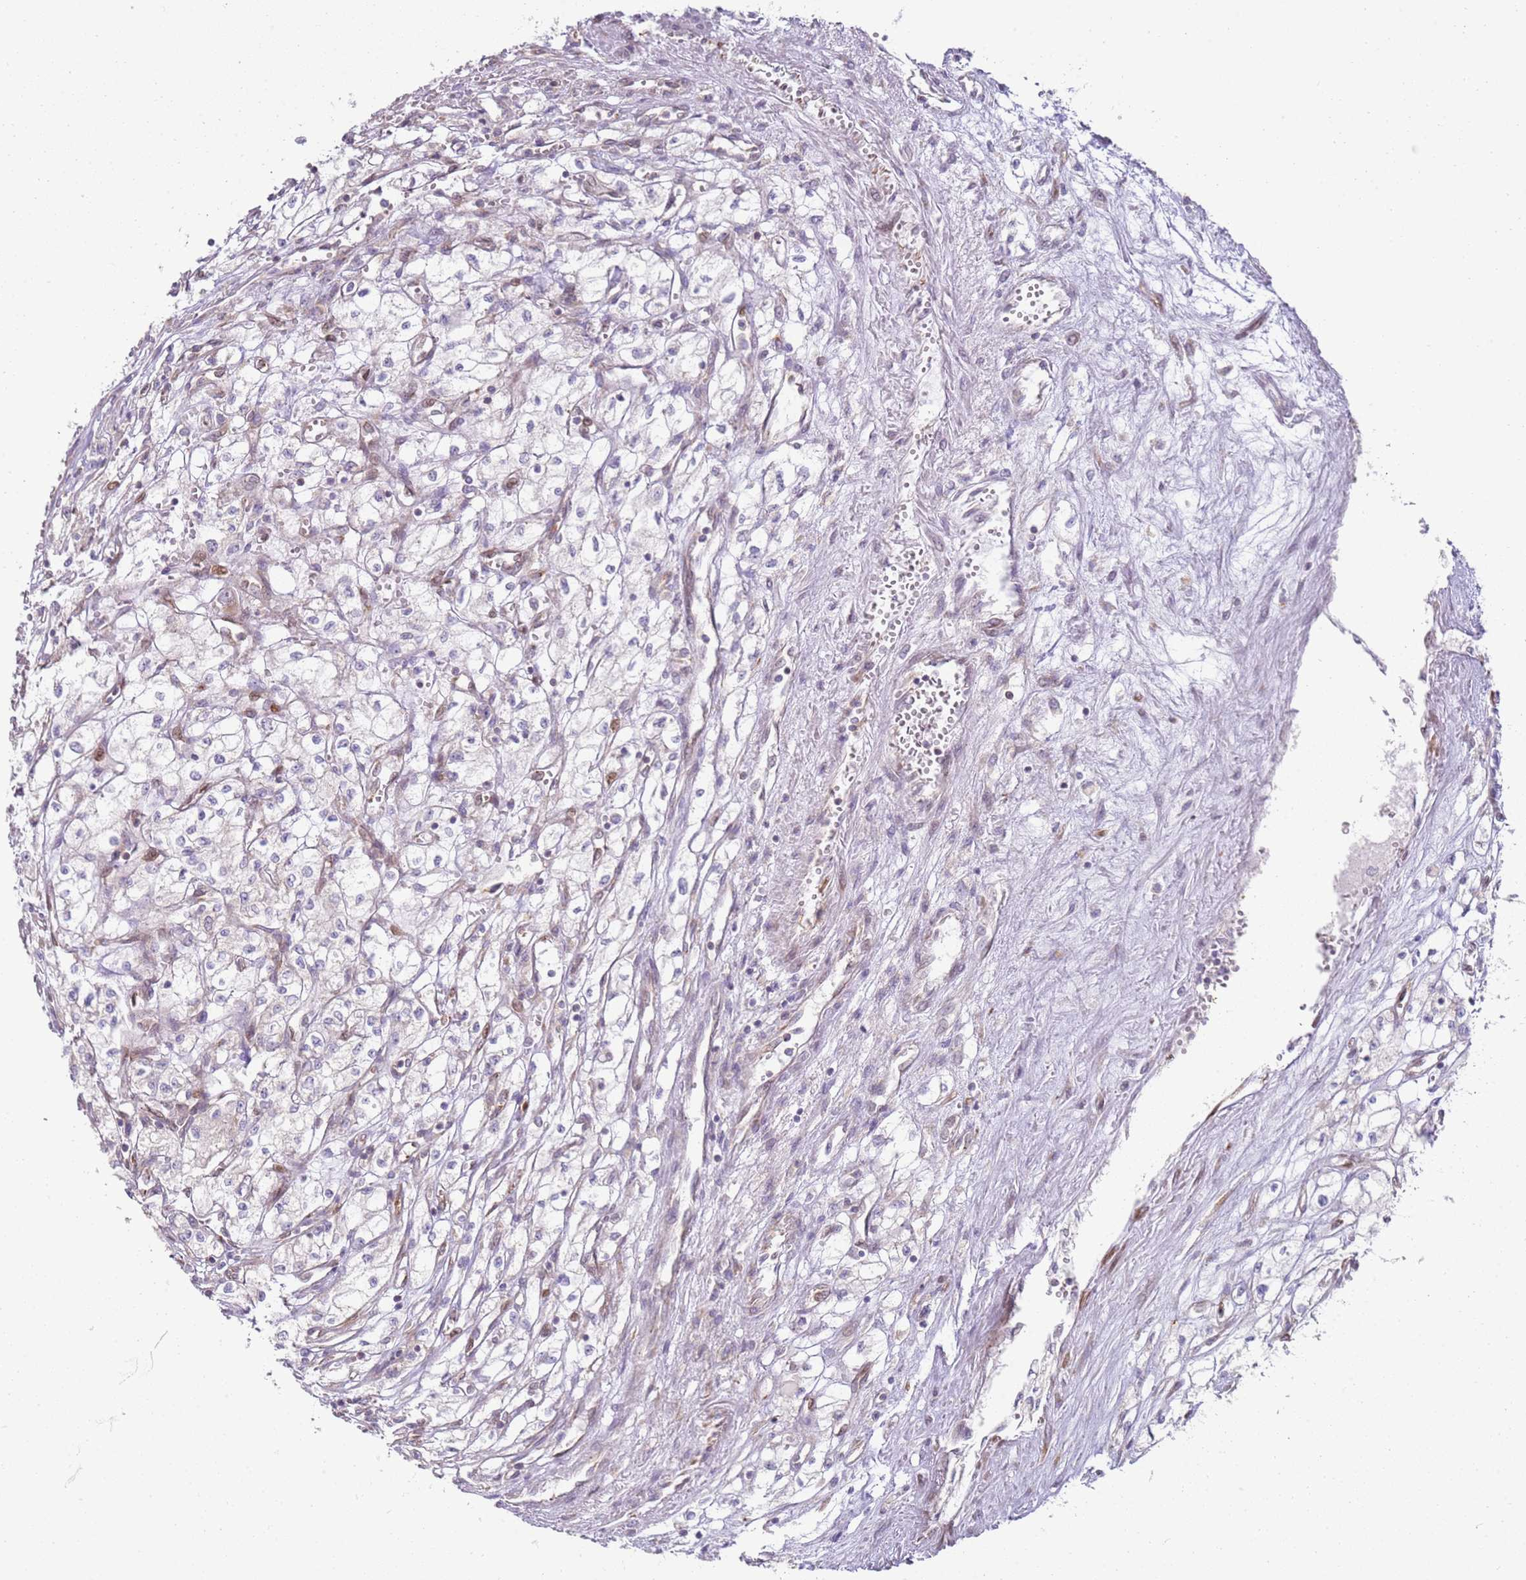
{"staining": {"intensity": "negative", "quantity": "none", "location": "none"}, "tissue": "renal cancer", "cell_type": "Tumor cells", "image_type": "cancer", "snomed": [{"axis": "morphology", "description": "Adenocarcinoma, NOS"}, {"axis": "topography", "description": "Kidney"}], "caption": "Immunohistochemical staining of human renal adenocarcinoma demonstrates no significant staining in tumor cells.", "gene": "GRAP", "patient": {"sex": "male", "age": 59}}